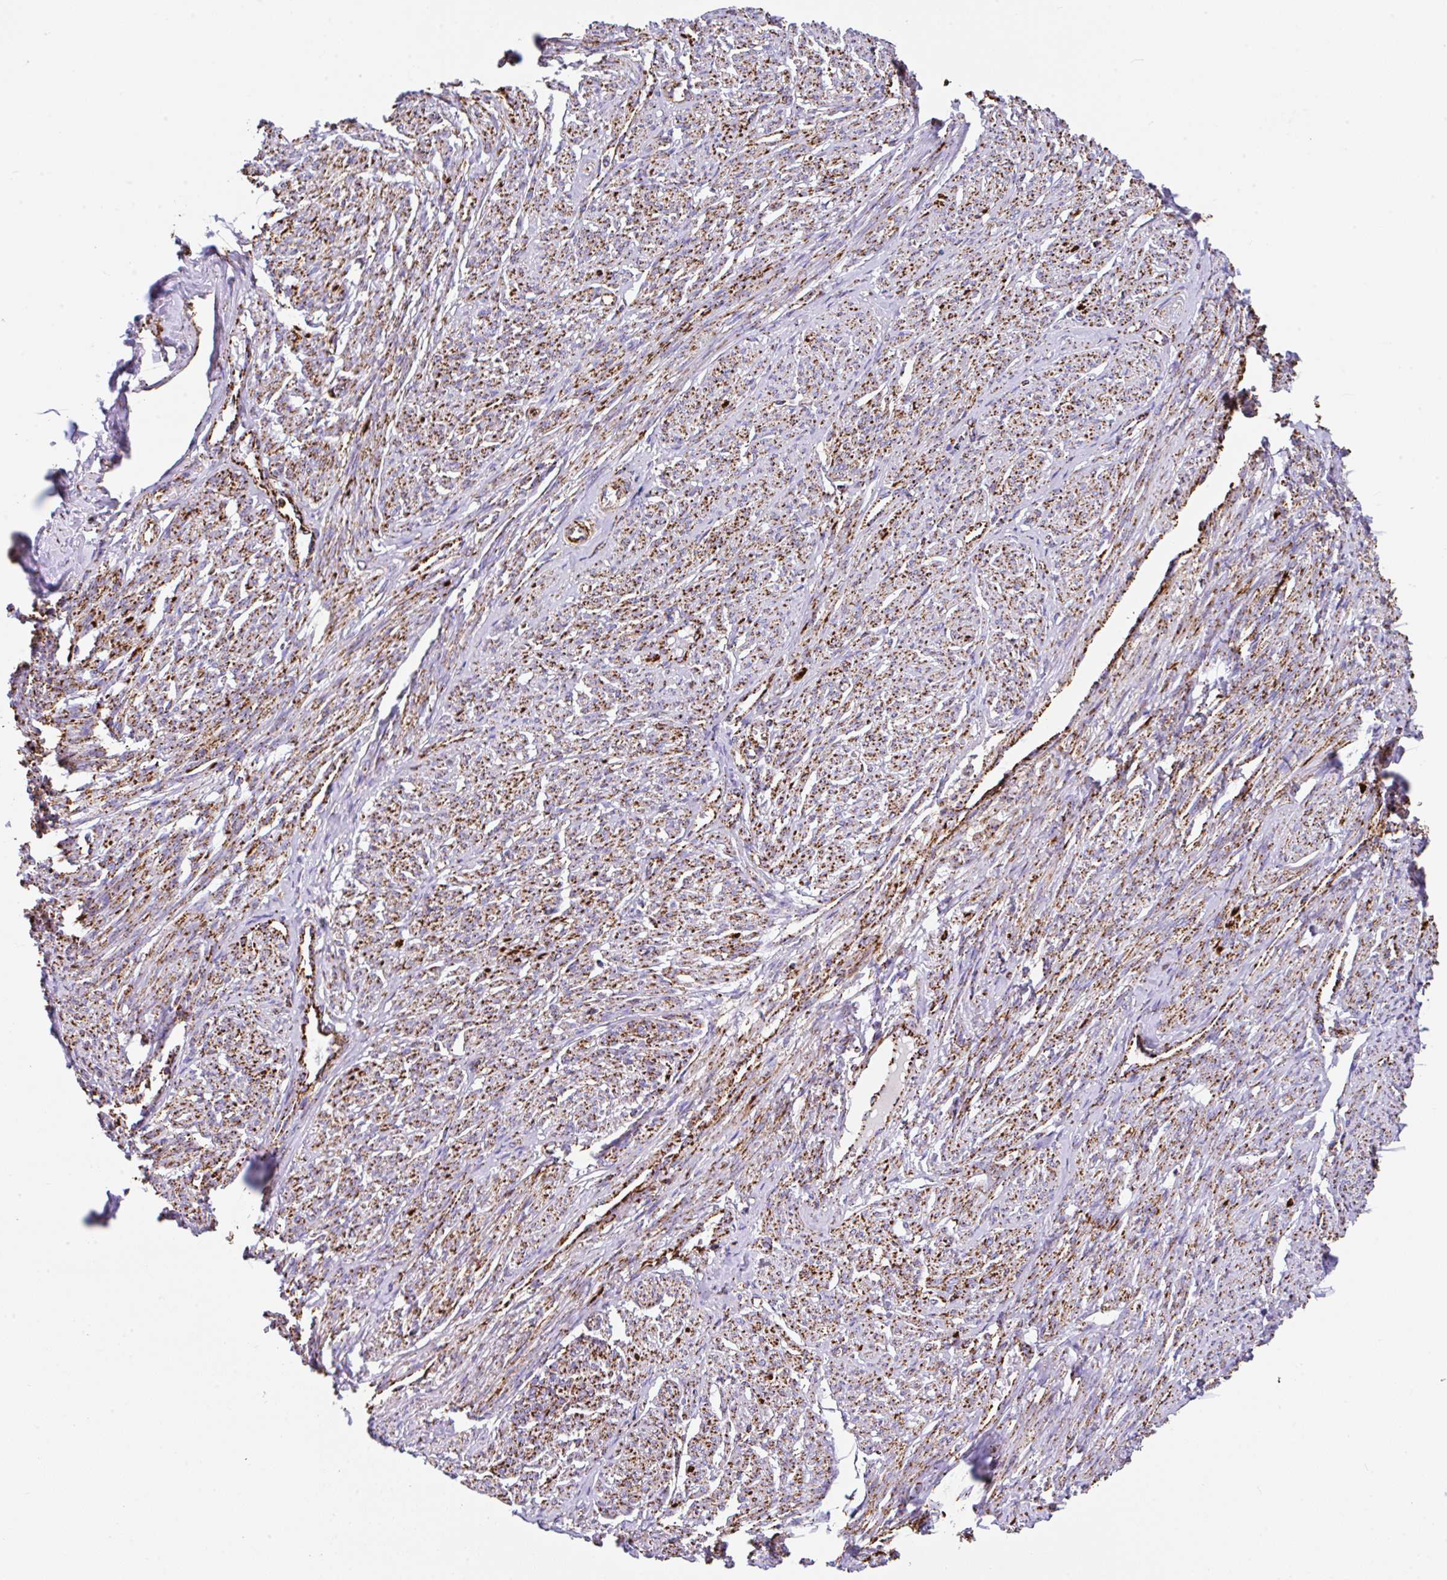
{"staining": {"intensity": "strong", "quantity": ">75%", "location": "cytoplasmic/membranous"}, "tissue": "smooth muscle", "cell_type": "Smooth muscle cells", "image_type": "normal", "snomed": [{"axis": "morphology", "description": "Normal tissue, NOS"}, {"axis": "topography", "description": "Smooth muscle"}], "caption": "Immunohistochemical staining of normal smooth muscle demonstrates >75% levels of strong cytoplasmic/membranous protein positivity in about >75% of smooth muscle cells.", "gene": "ANKRD33B", "patient": {"sex": "female", "age": 65}}